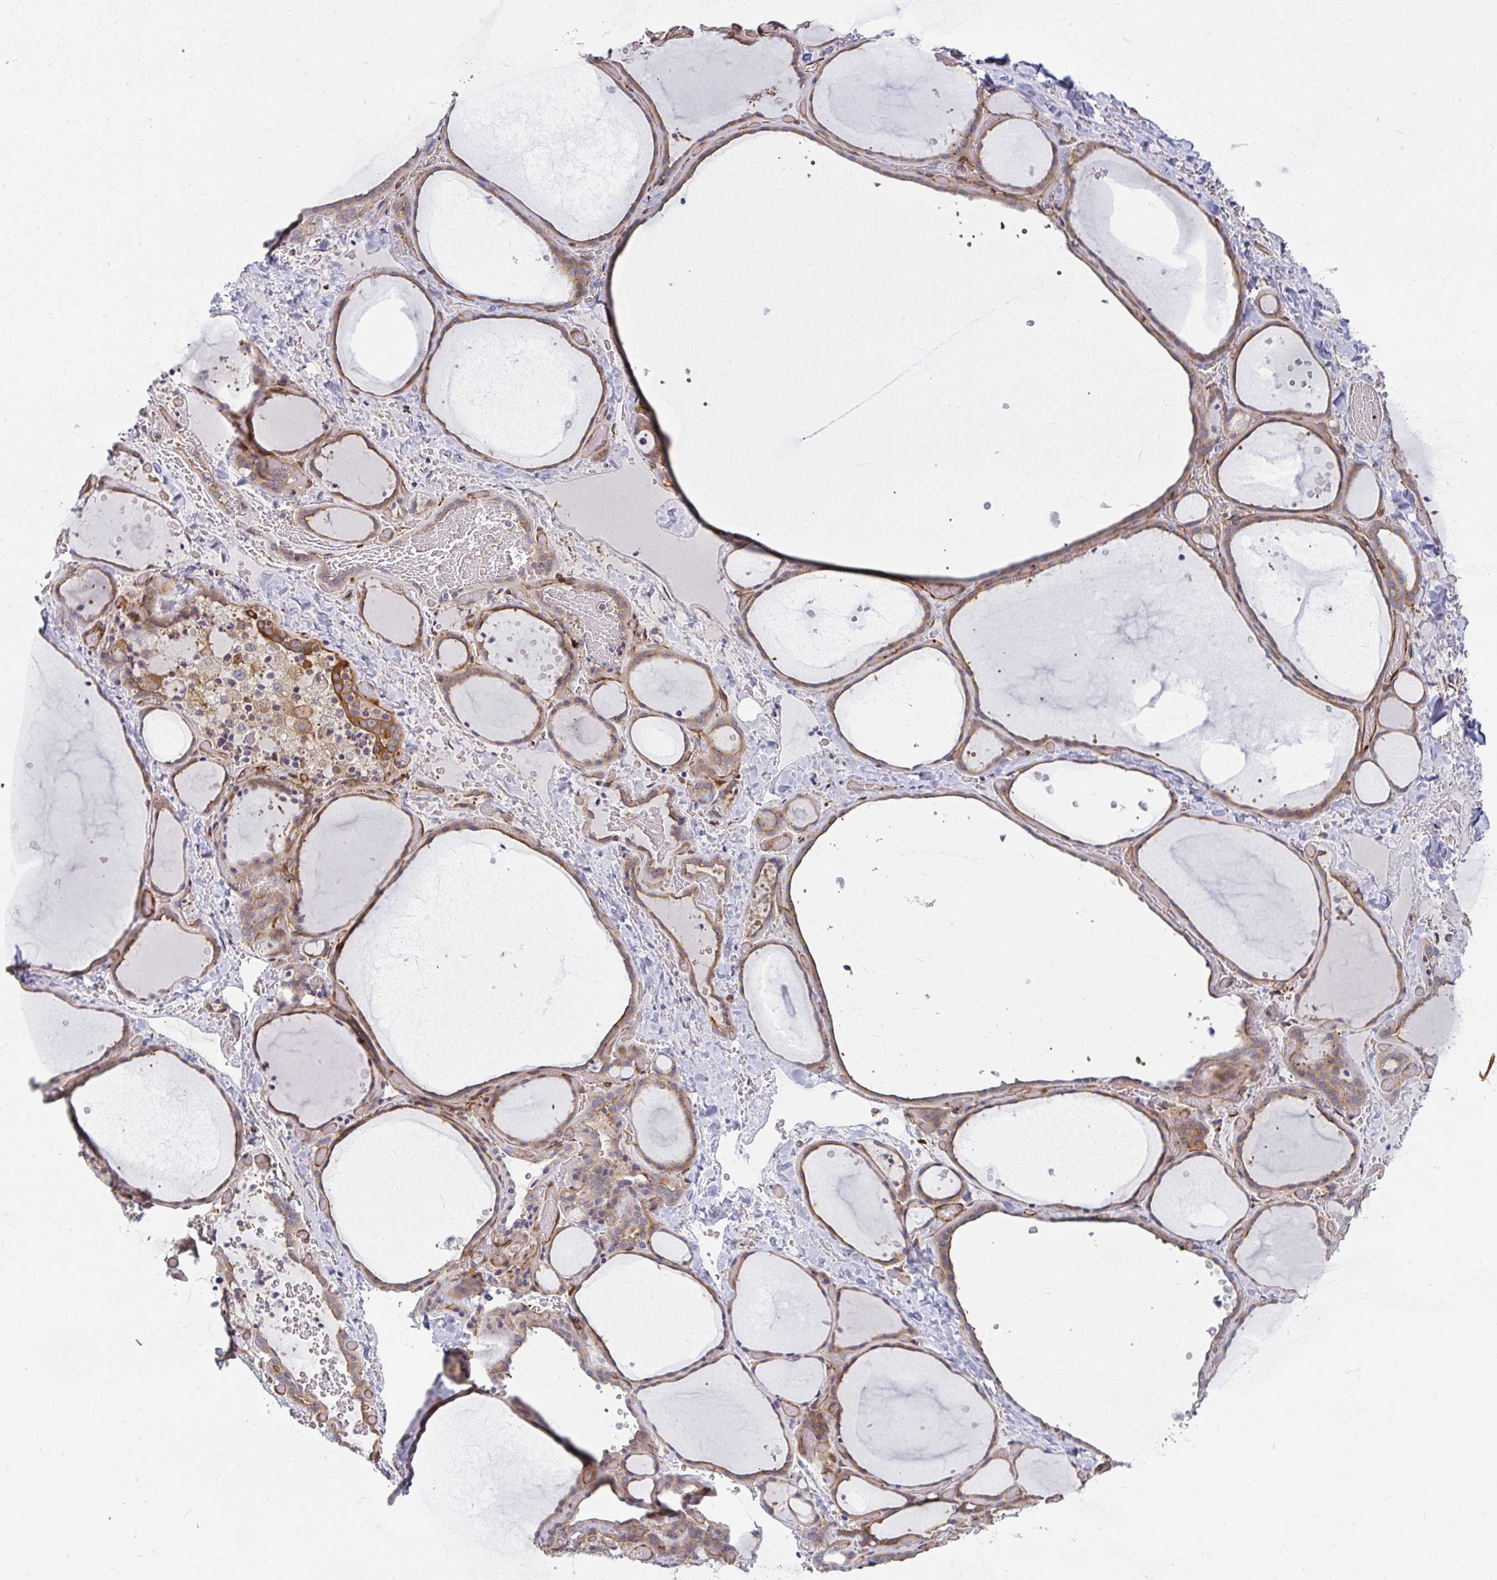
{"staining": {"intensity": "moderate", "quantity": ">75%", "location": "cytoplasmic/membranous"}, "tissue": "thyroid gland", "cell_type": "Glandular cells", "image_type": "normal", "snomed": [{"axis": "morphology", "description": "Normal tissue, NOS"}, {"axis": "topography", "description": "Thyroid gland"}], "caption": "IHC image of unremarkable thyroid gland: human thyroid gland stained using IHC reveals medium levels of moderate protein expression localized specifically in the cytoplasmic/membranous of glandular cells, appearing as a cytoplasmic/membranous brown color.", "gene": "IFIT3", "patient": {"sex": "female", "age": 36}}